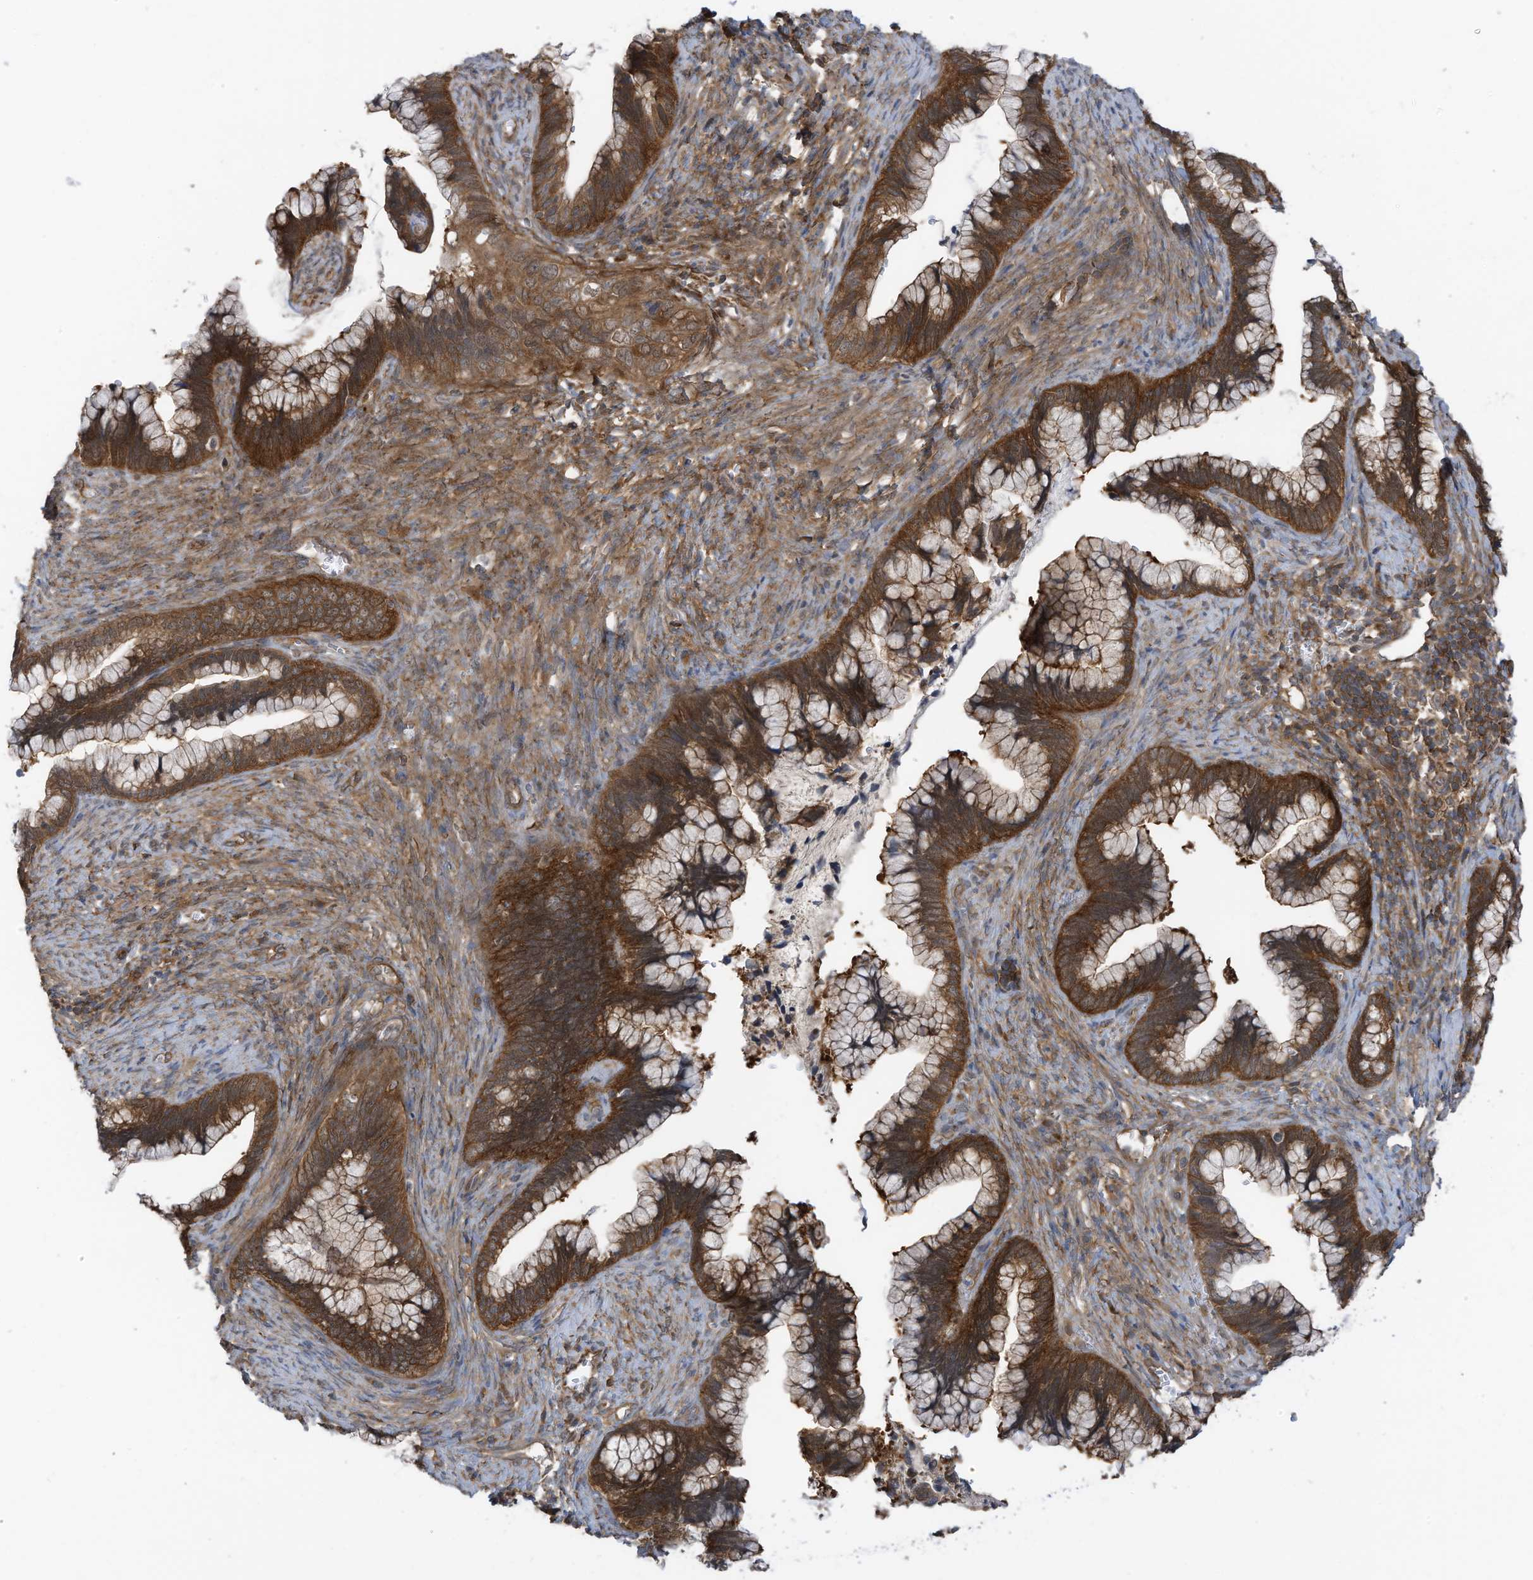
{"staining": {"intensity": "strong", "quantity": ">75%", "location": "cytoplasmic/membranous"}, "tissue": "cervical cancer", "cell_type": "Tumor cells", "image_type": "cancer", "snomed": [{"axis": "morphology", "description": "Adenocarcinoma, NOS"}, {"axis": "topography", "description": "Cervix"}], "caption": "Immunohistochemical staining of cervical adenocarcinoma demonstrates strong cytoplasmic/membranous protein positivity in approximately >75% of tumor cells.", "gene": "REPS1", "patient": {"sex": "female", "age": 44}}